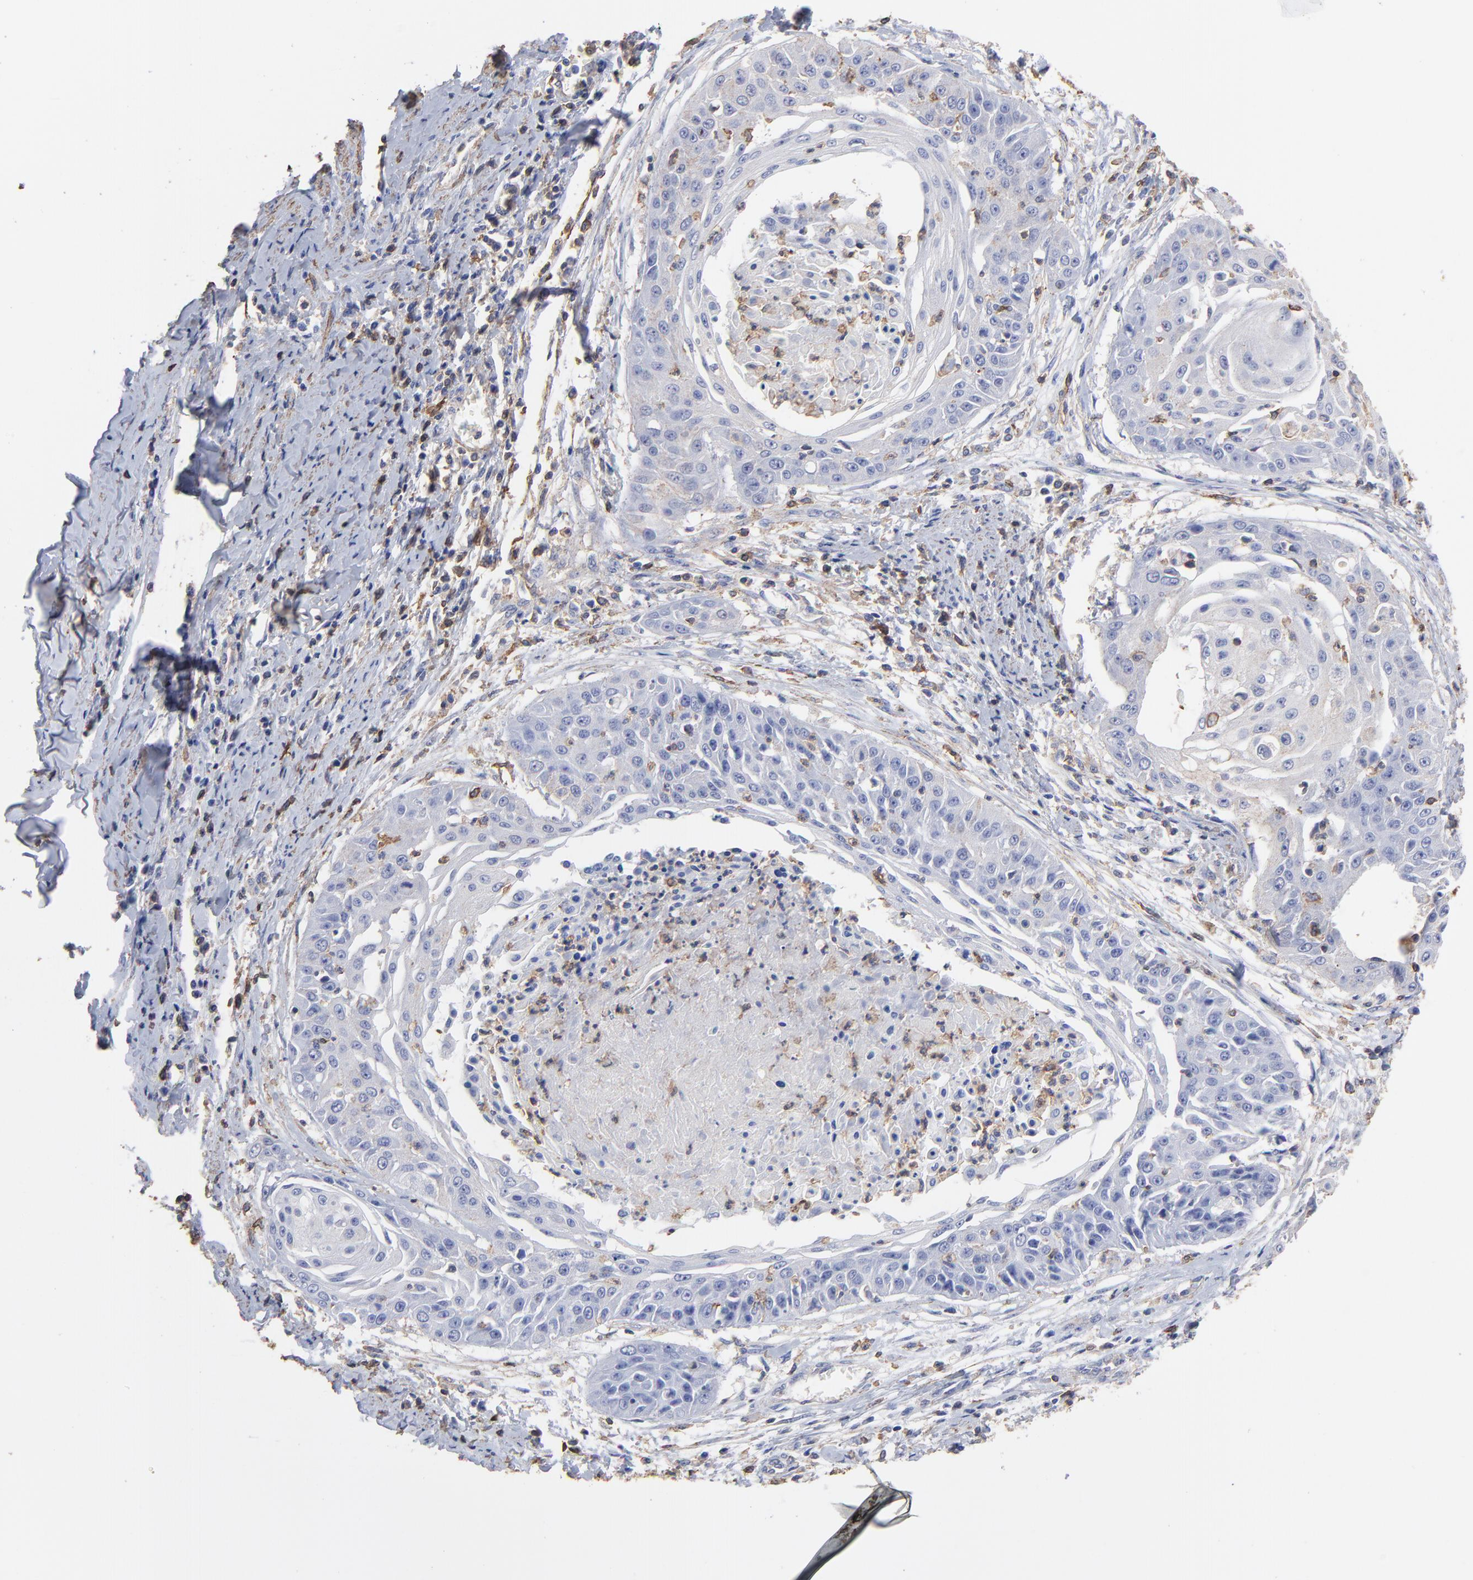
{"staining": {"intensity": "weak", "quantity": "<25%", "location": "cytoplasmic/membranous"}, "tissue": "cervical cancer", "cell_type": "Tumor cells", "image_type": "cancer", "snomed": [{"axis": "morphology", "description": "Squamous cell carcinoma, NOS"}, {"axis": "topography", "description": "Cervix"}], "caption": "Immunohistochemistry micrograph of neoplastic tissue: human squamous cell carcinoma (cervical) stained with DAB (3,3'-diaminobenzidine) shows no significant protein staining in tumor cells. Brightfield microscopy of immunohistochemistry stained with DAB (brown) and hematoxylin (blue), captured at high magnification.", "gene": "ASL", "patient": {"sex": "female", "age": 64}}